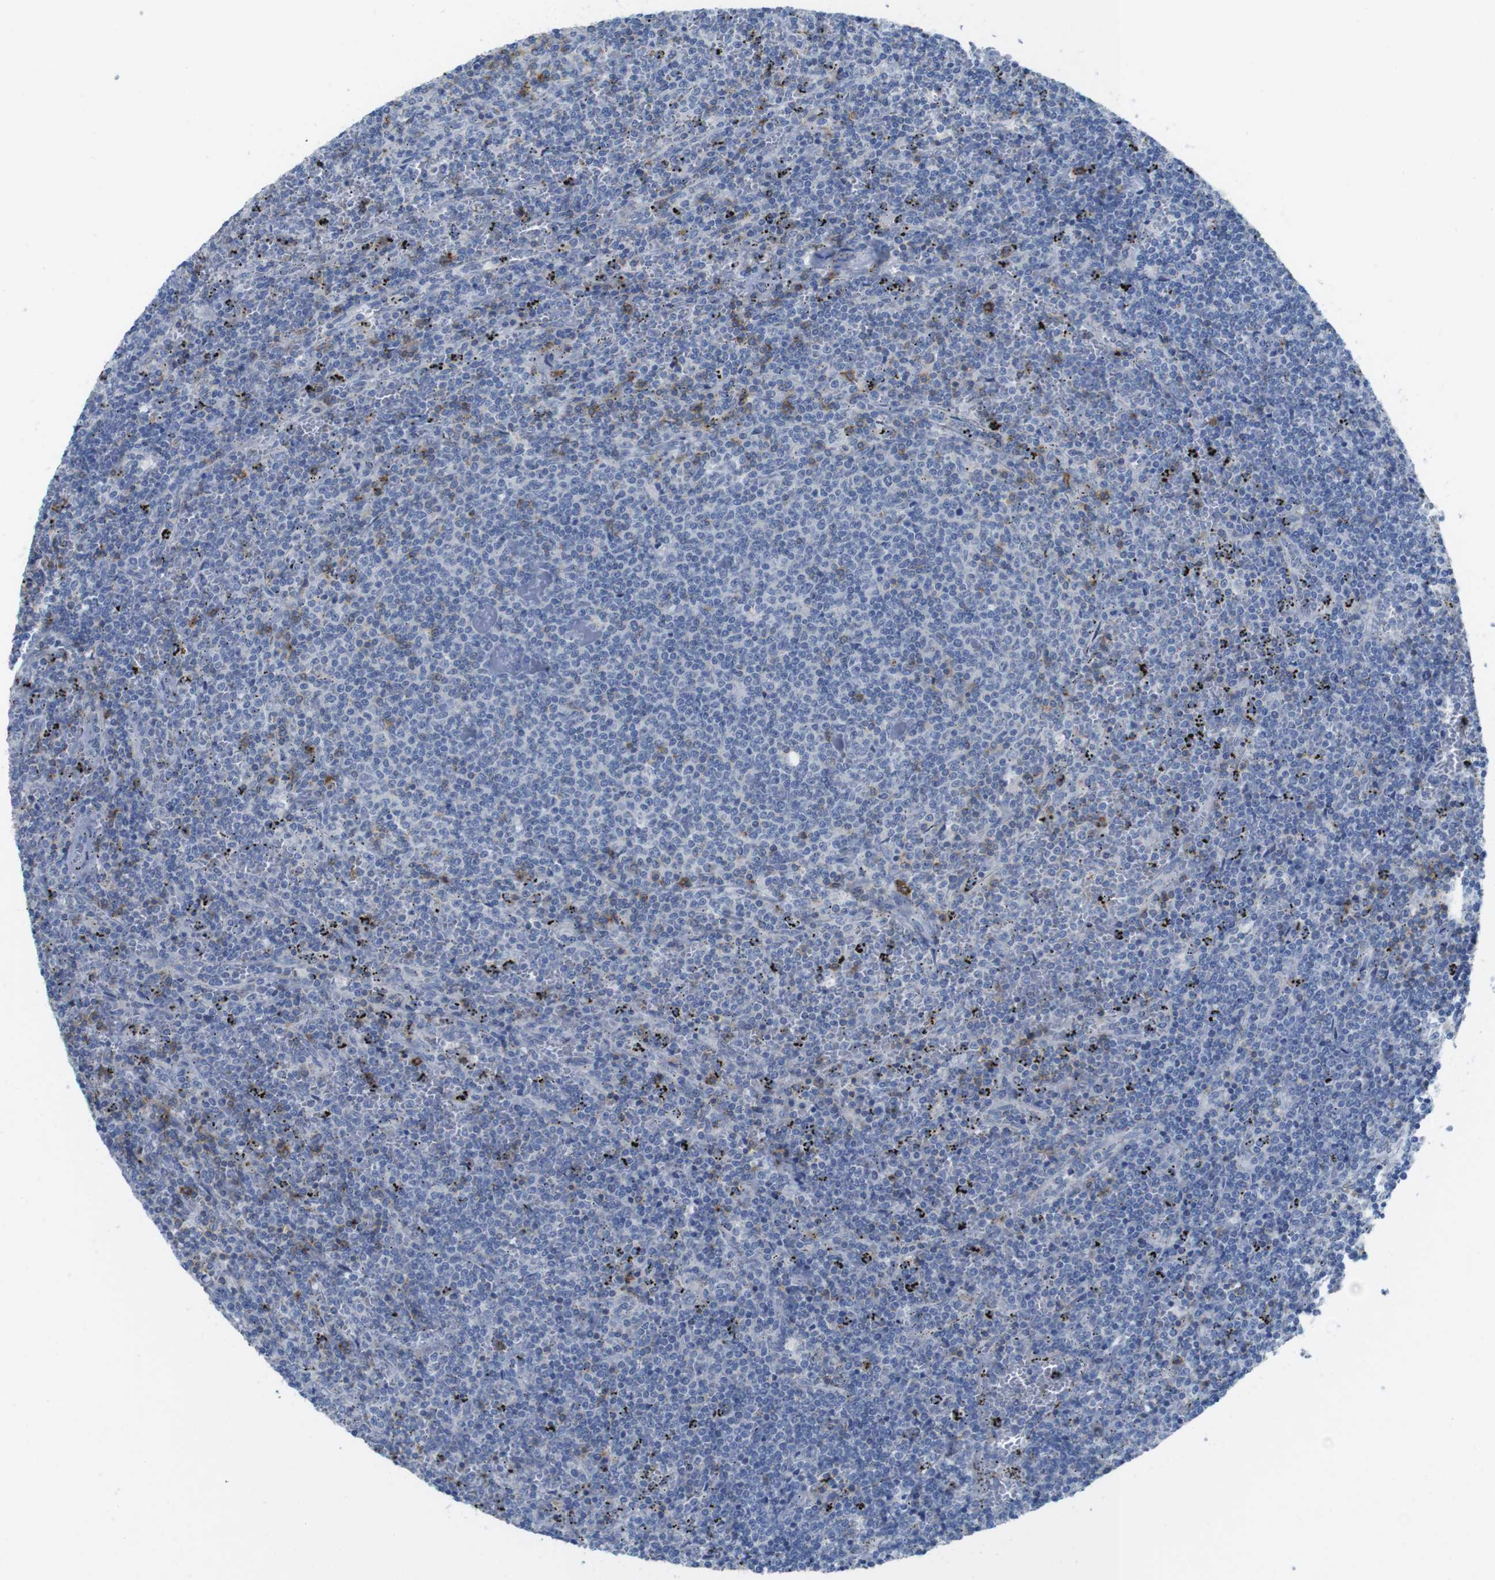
{"staining": {"intensity": "negative", "quantity": "none", "location": "none"}, "tissue": "lymphoma", "cell_type": "Tumor cells", "image_type": "cancer", "snomed": [{"axis": "morphology", "description": "Malignant lymphoma, non-Hodgkin's type, Low grade"}, {"axis": "topography", "description": "Spleen"}], "caption": "Immunohistochemistry photomicrograph of neoplastic tissue: human malignant lymphoma, non-Hodgkin's type (low-grade) stained with DAB exhibits no significant protein expression in tumor cells.", "gene": "CD5", "patient": {"sex": "female", "age": 50}}